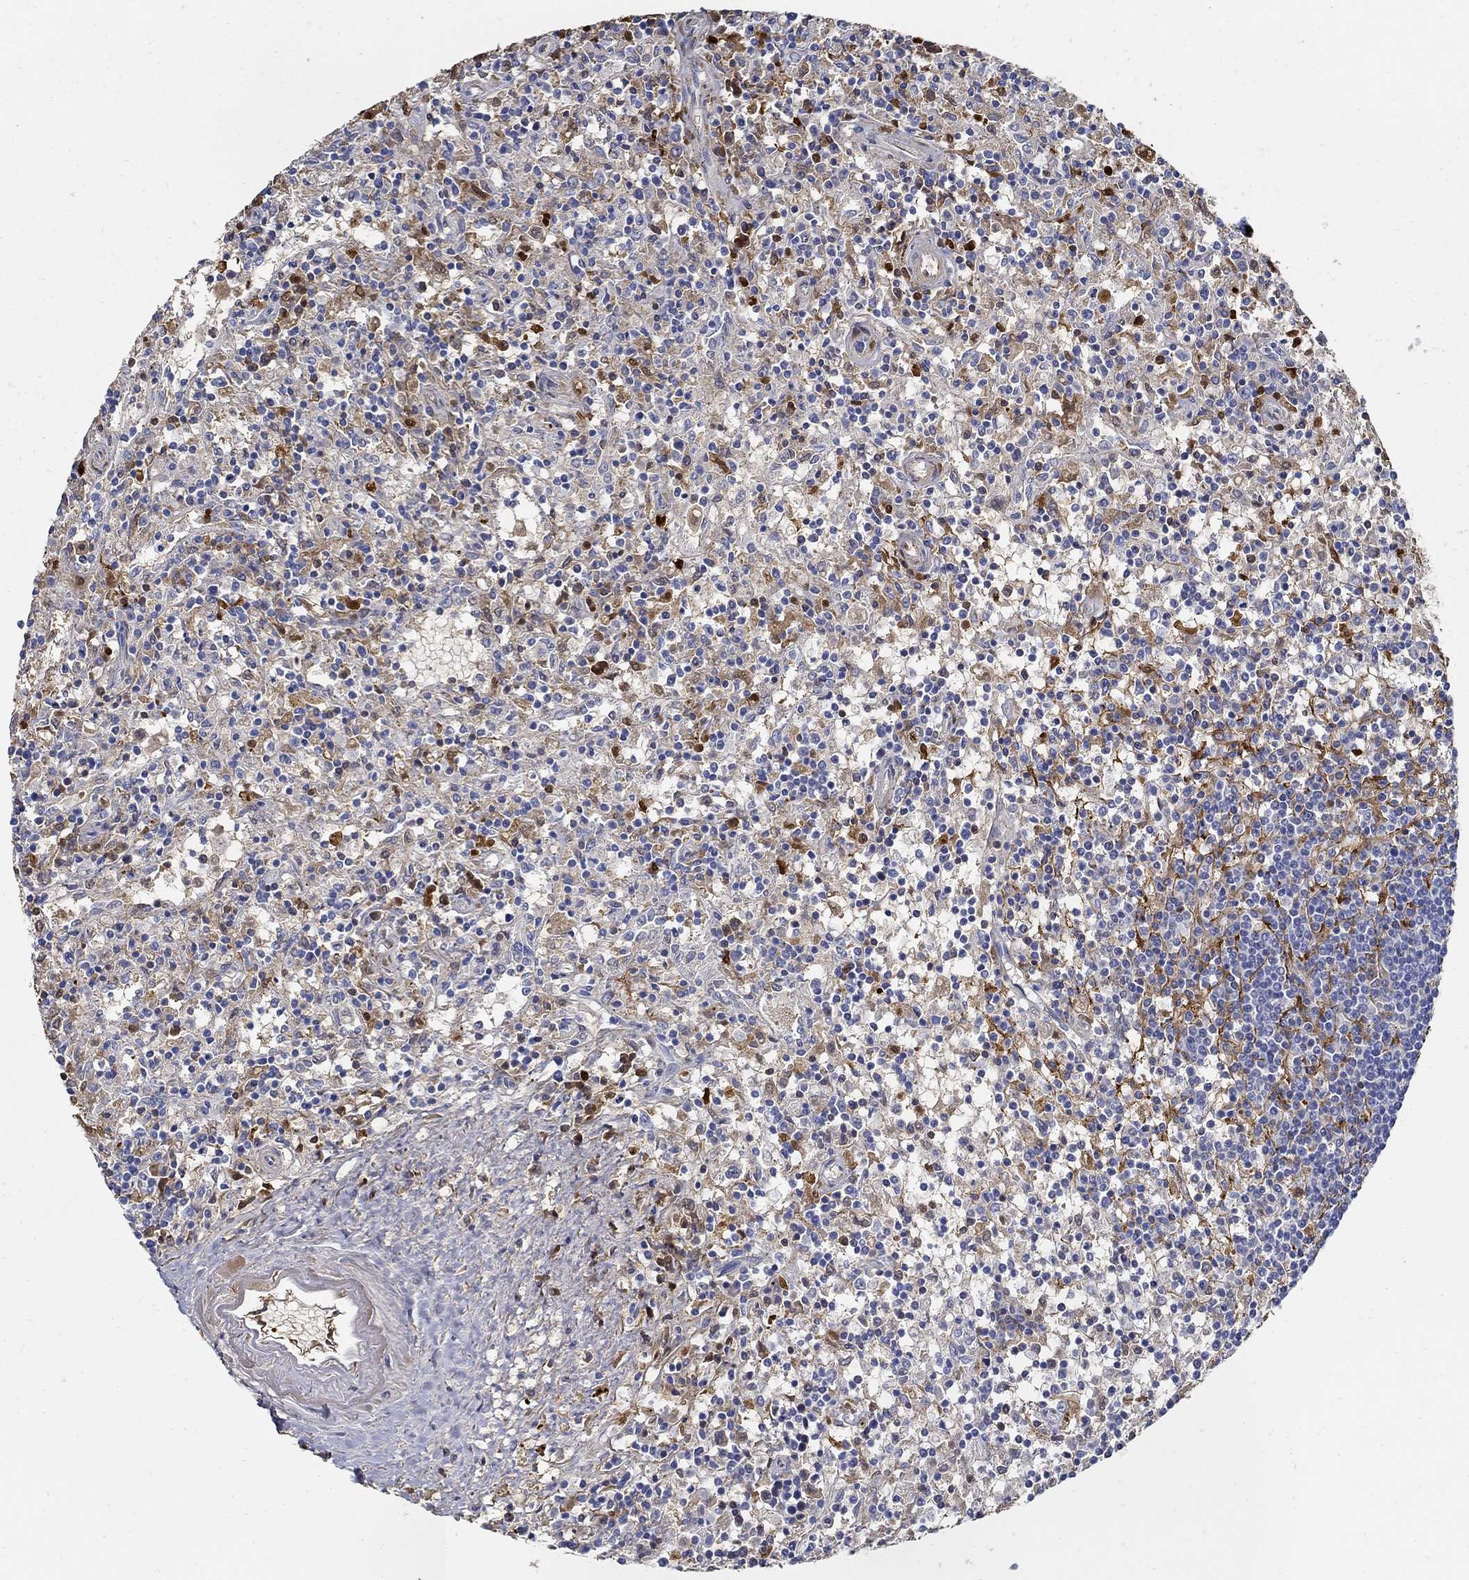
{"staining": {"intensity": "negative", "quantity": "none", "location": "none"}, "tissue": "lymphoma", "cell_type": "Tumor cells", "image_type": "cancer", "snomed": [{"axis": "morphology", "description": "Malignant lymphoma, non-Hodgkin's type, Low grade"}, {"axis": "topography", "description": "Spleen"}], "caption": "Tumor cells show no significant positivity in malignant lymphoma, non-Hodgkin's type (low-grade).", "gene": "TGFBI", "patient": {"sex": "male", "age": 62}}